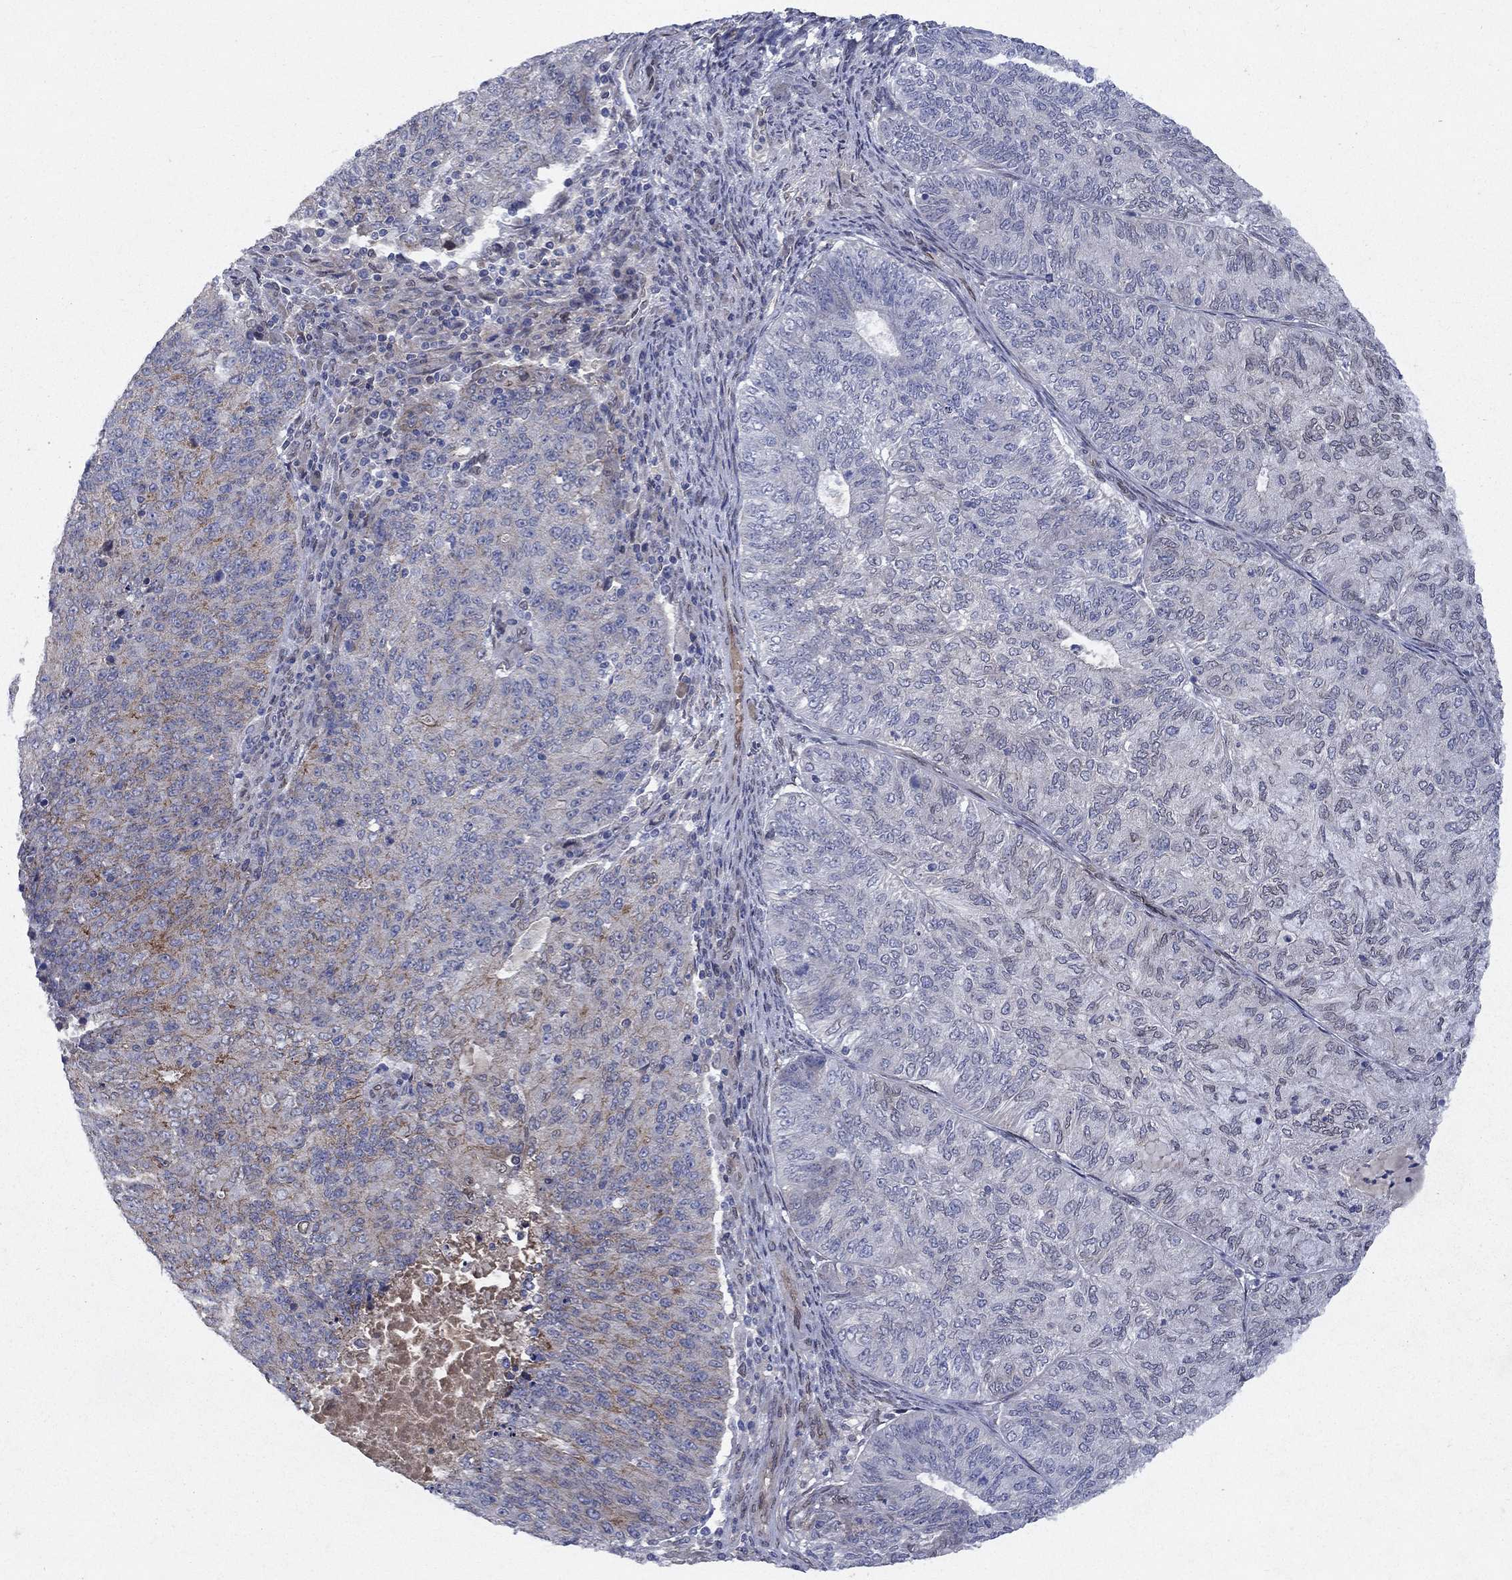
{"staining": {"intensity": "negative", "quantity": "none", "location": "none"}, "tissue": "endometrial cancer", "cell_type": "Tumor cells", "image_type": "cancer", "snomed": [{"axis": "morphology", "description": "Adenocarcinoma, NOS"}, {"axis": "topography", "description": "Endometrium"}], "caption": "Immunohistochemistry (IHC) of endometrial cancer (adenocarcinoma) reveals no expression in tumor cells.", "gene": "EMC9", "patient": {"sex": "female", "age": 82}}